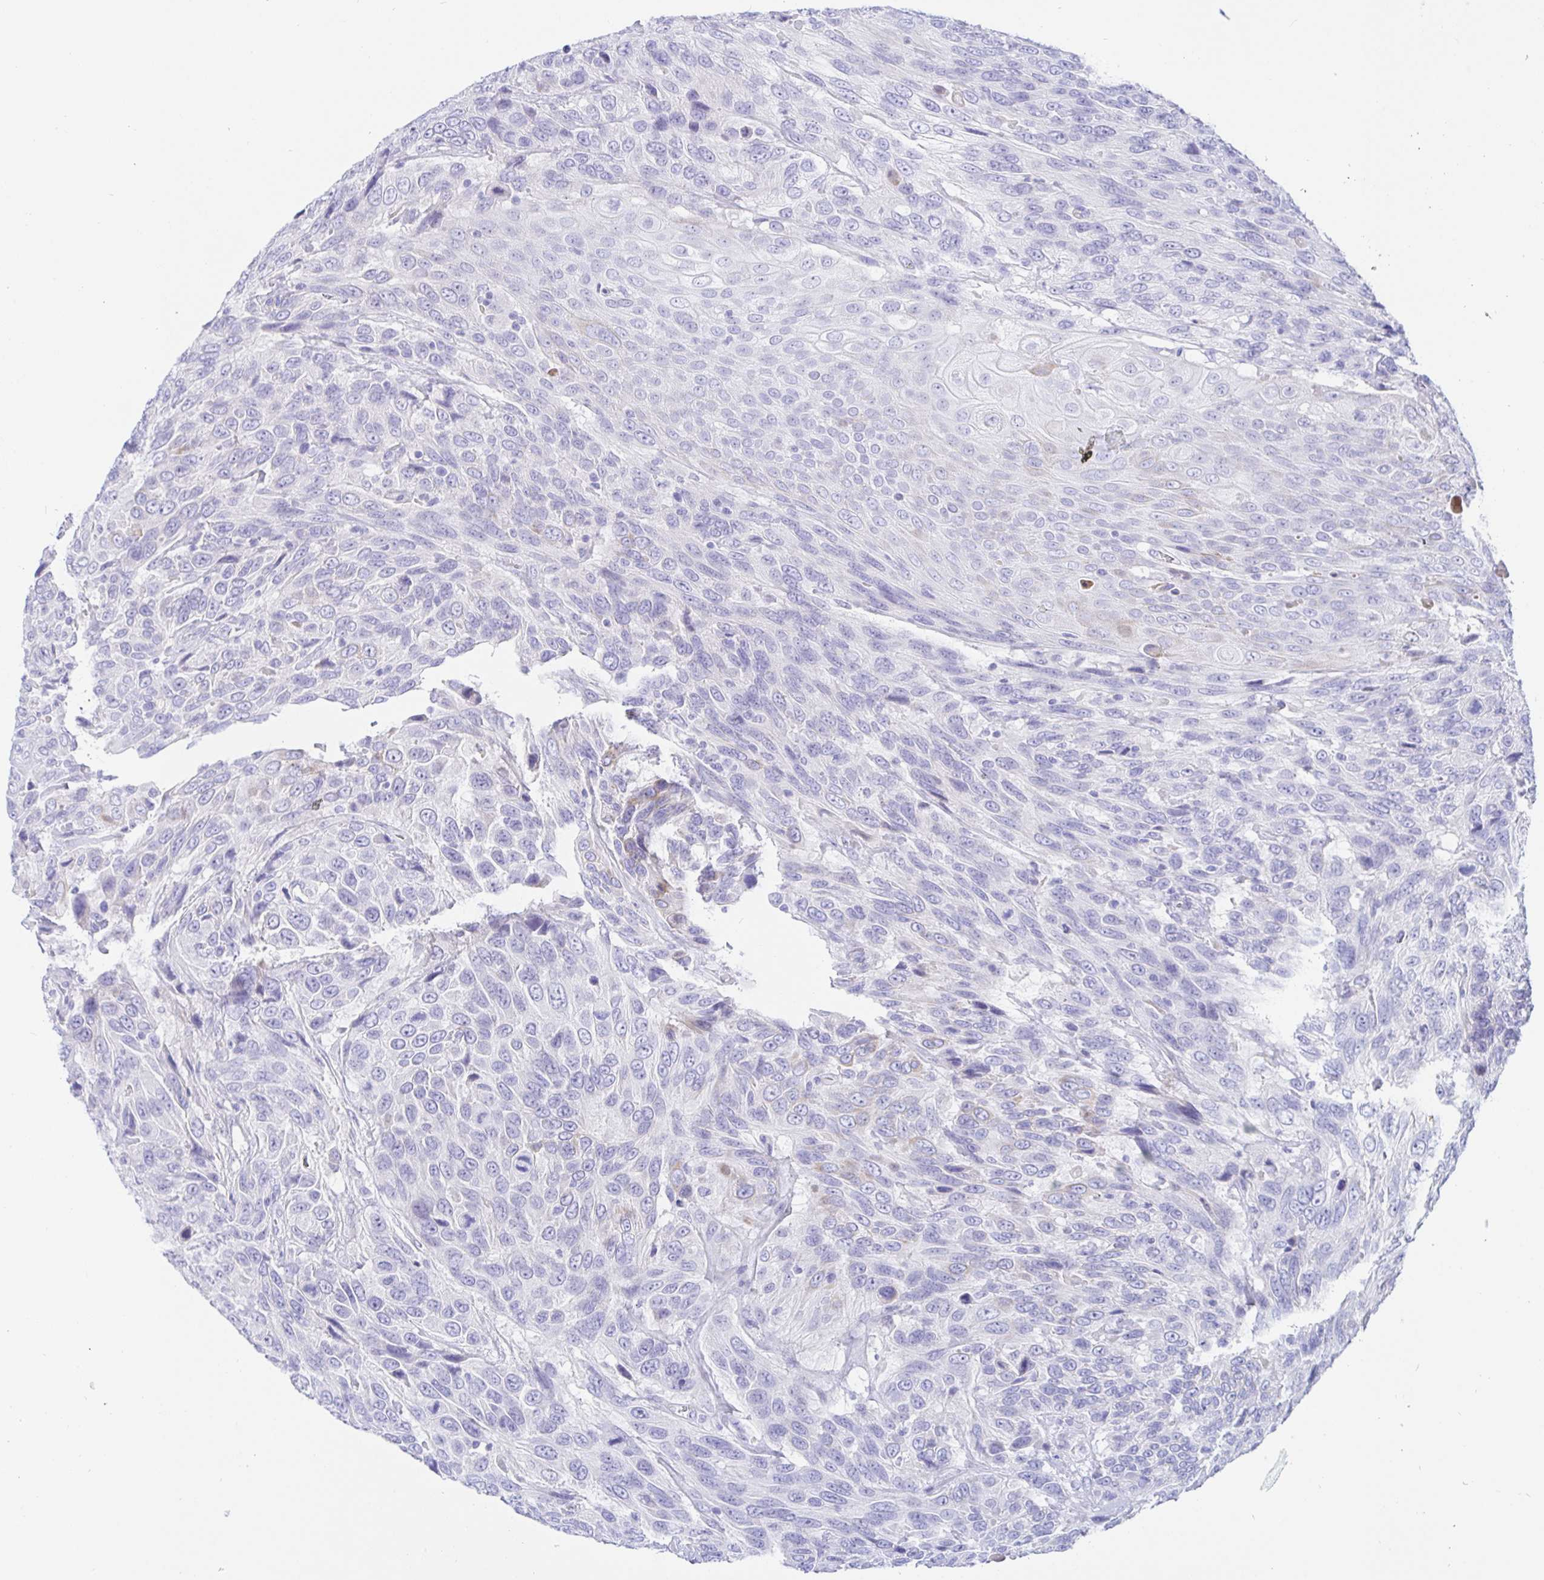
{"staining": {"intensity": "negative", "quantity": "none", "location": "none"}, "tissue": "urothelial cancer", "cell_type": "Tumor cells", "image_type": "cancer", "snomed": [{"axis": "morphology", "description": "Urothelial carcinoma, High grade"}, {"axis": "topography", "description": "Urinary bladder"}], "caption": "High magnification brightfield microscopy of urothelial cancer stained with DAB (brown) and counterstained with hematoxylin (blue): tumor cells show no significant staining.", "gene": "KCNH6", "patient": {"sex": "female", "age": 70}}